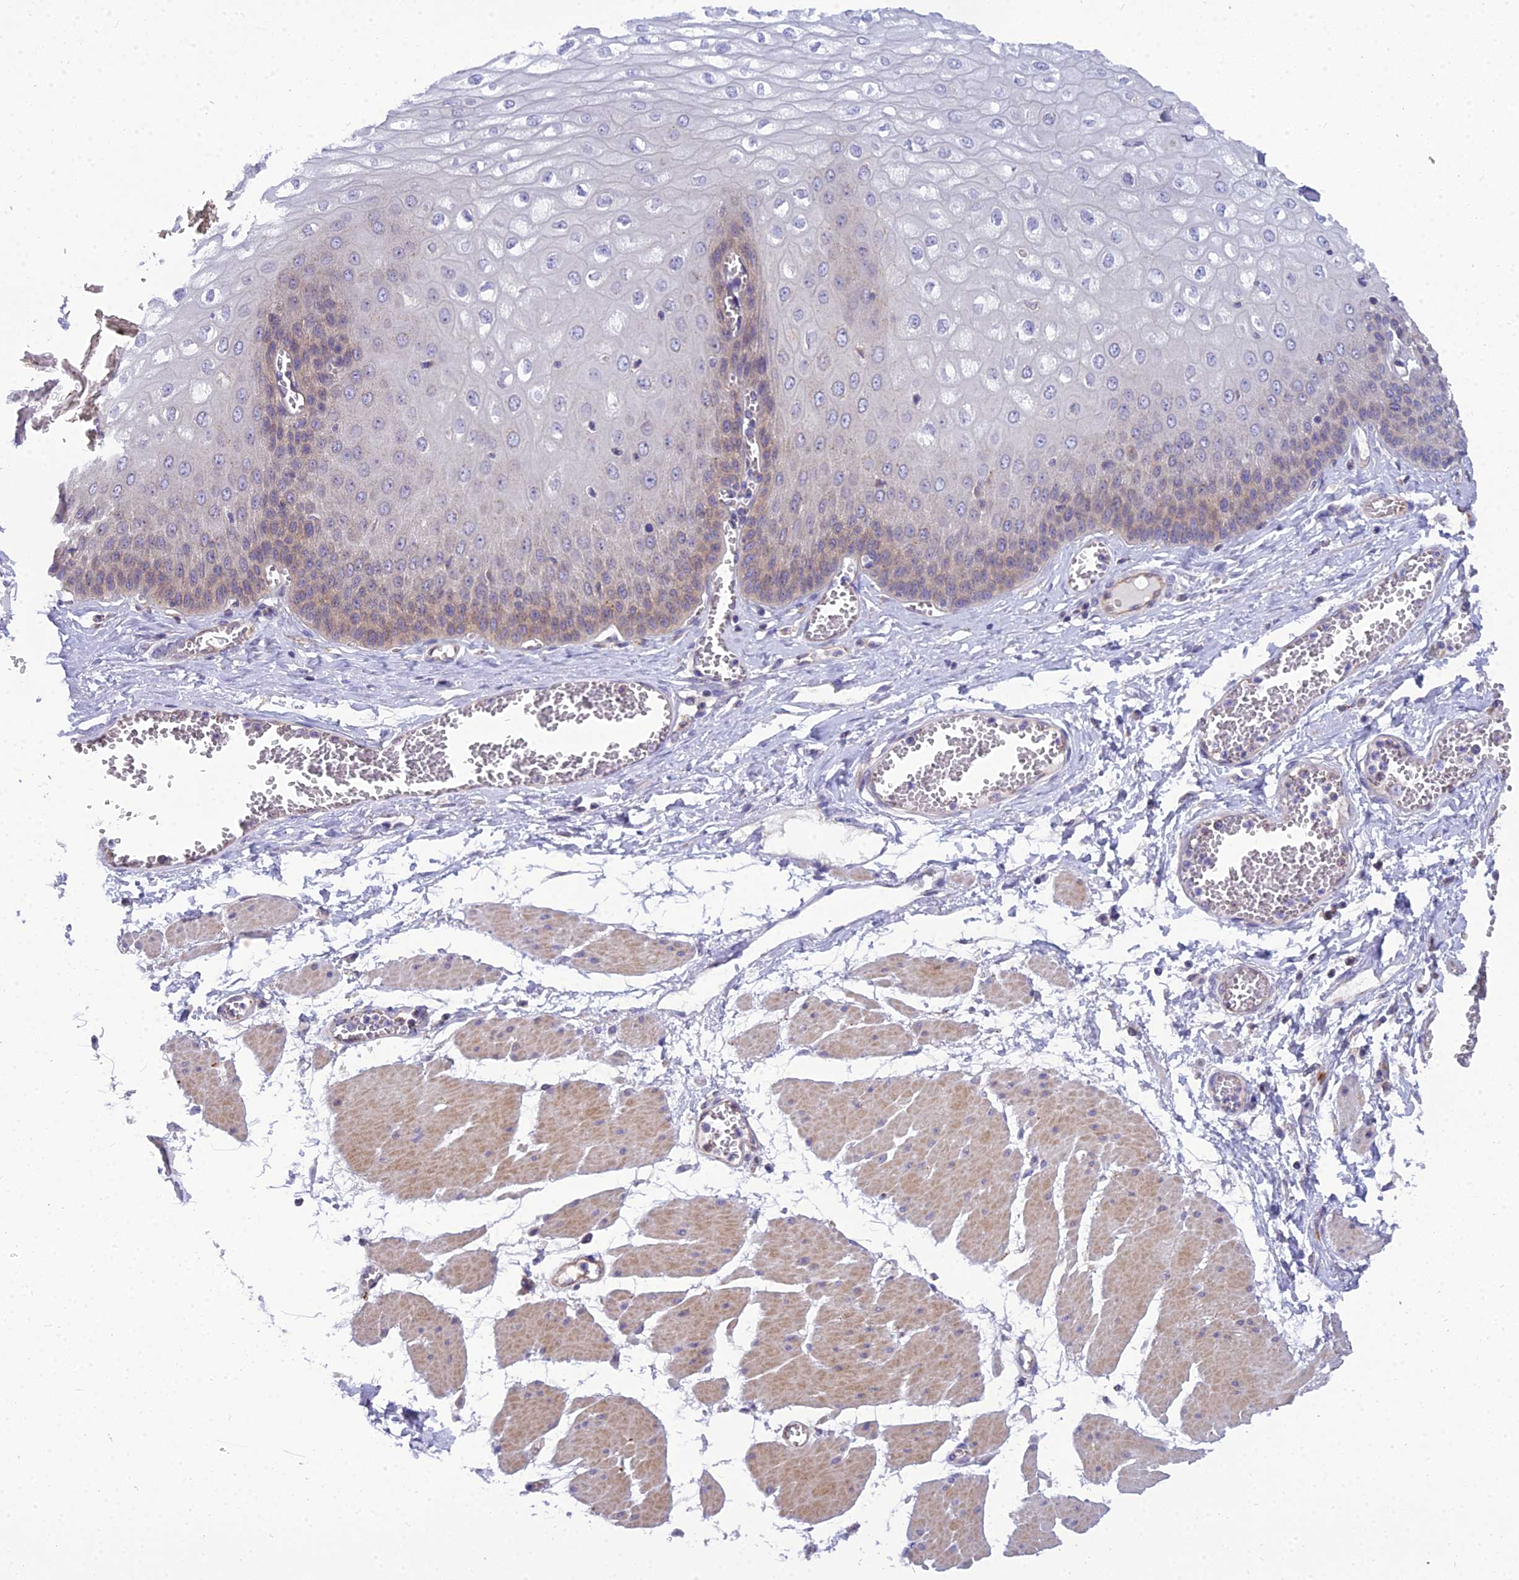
{"staining": {"intensity": "weak", "quantity": "25%-75%", "location": "cytoplasmic/membranous"}, "tissue": "esophagus", "cell_type": "Squamous epithelial cells", "image_type": "normal", "snomed": [{"axis": "morphology", "description": "Normal tissue, NOS"}, {"axis": "topography", "description": "Esophagus"}], "caption": "Immunohistochemistry (IHC) image of unremarkable esophagus stained for a protein (brown), which demonstrates low levels of weak cytoplasmic/membranous staining in approximately 25%-75% of squamous epithelial cells.", "gene": "GOLPH3", "patient": {"sex": "male", "age": 60}}